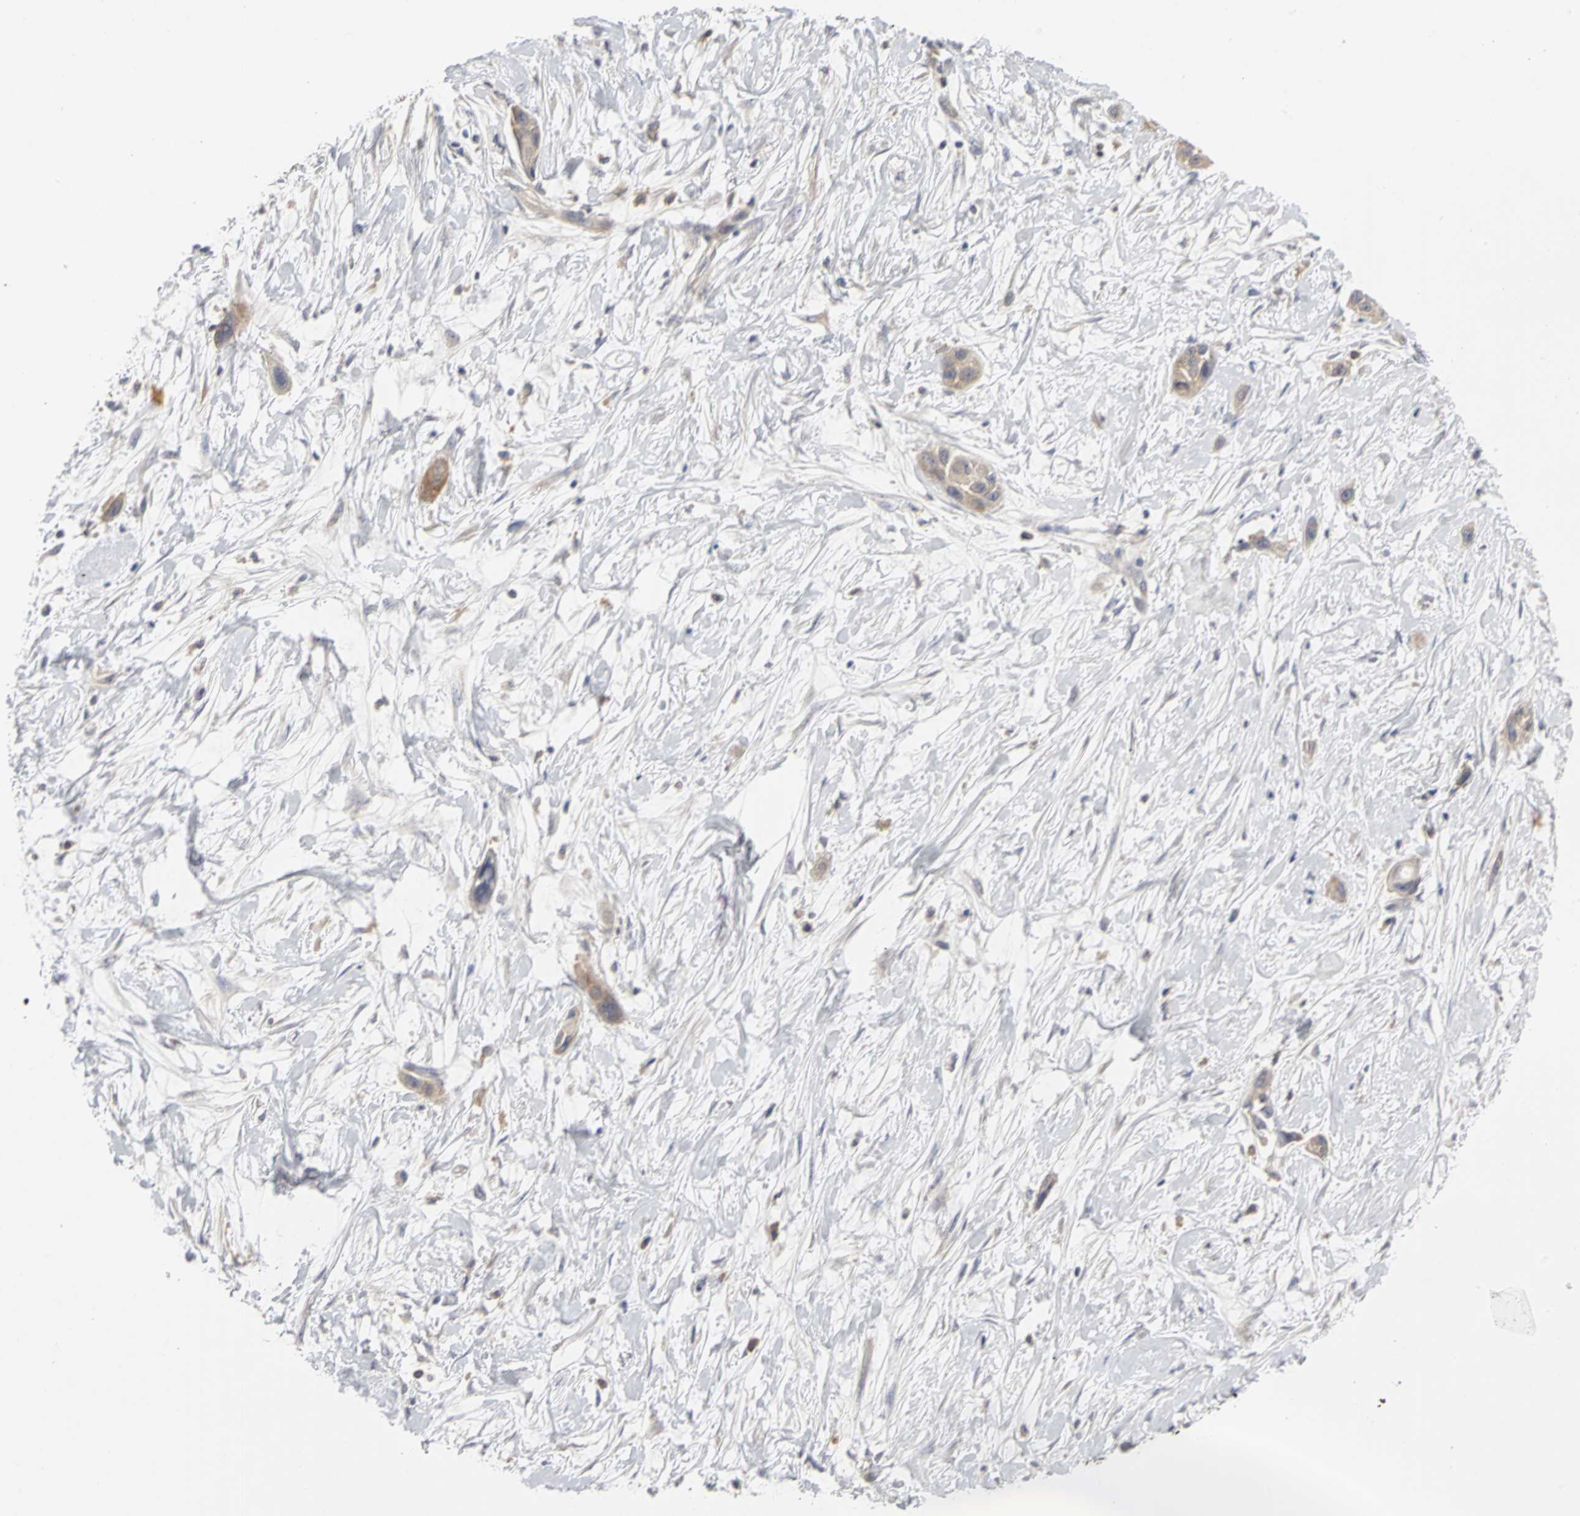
{"staining": {"intensity": "weak", "quantity": ">75%", "location": "cytoplasmic/membranous"}, "tissue": "pancreatic cancer", "cell_type": "Tumor cells", "image_type": "cancer", "snomed": [{"axis": "morphology", "description": "Adenocarcinoma, NOS"}, {"axis": "topography", "description": "Pancreas"}], "caption": "Human pancreatic cancer (adenocarcinoma) stained with a brown dye exhibits weak cytoplasmic/membranous positive expression in approximately >75% of tumor cells.", "gene": "IRAK1", "patient": {"sex": "female", "age": 60}}